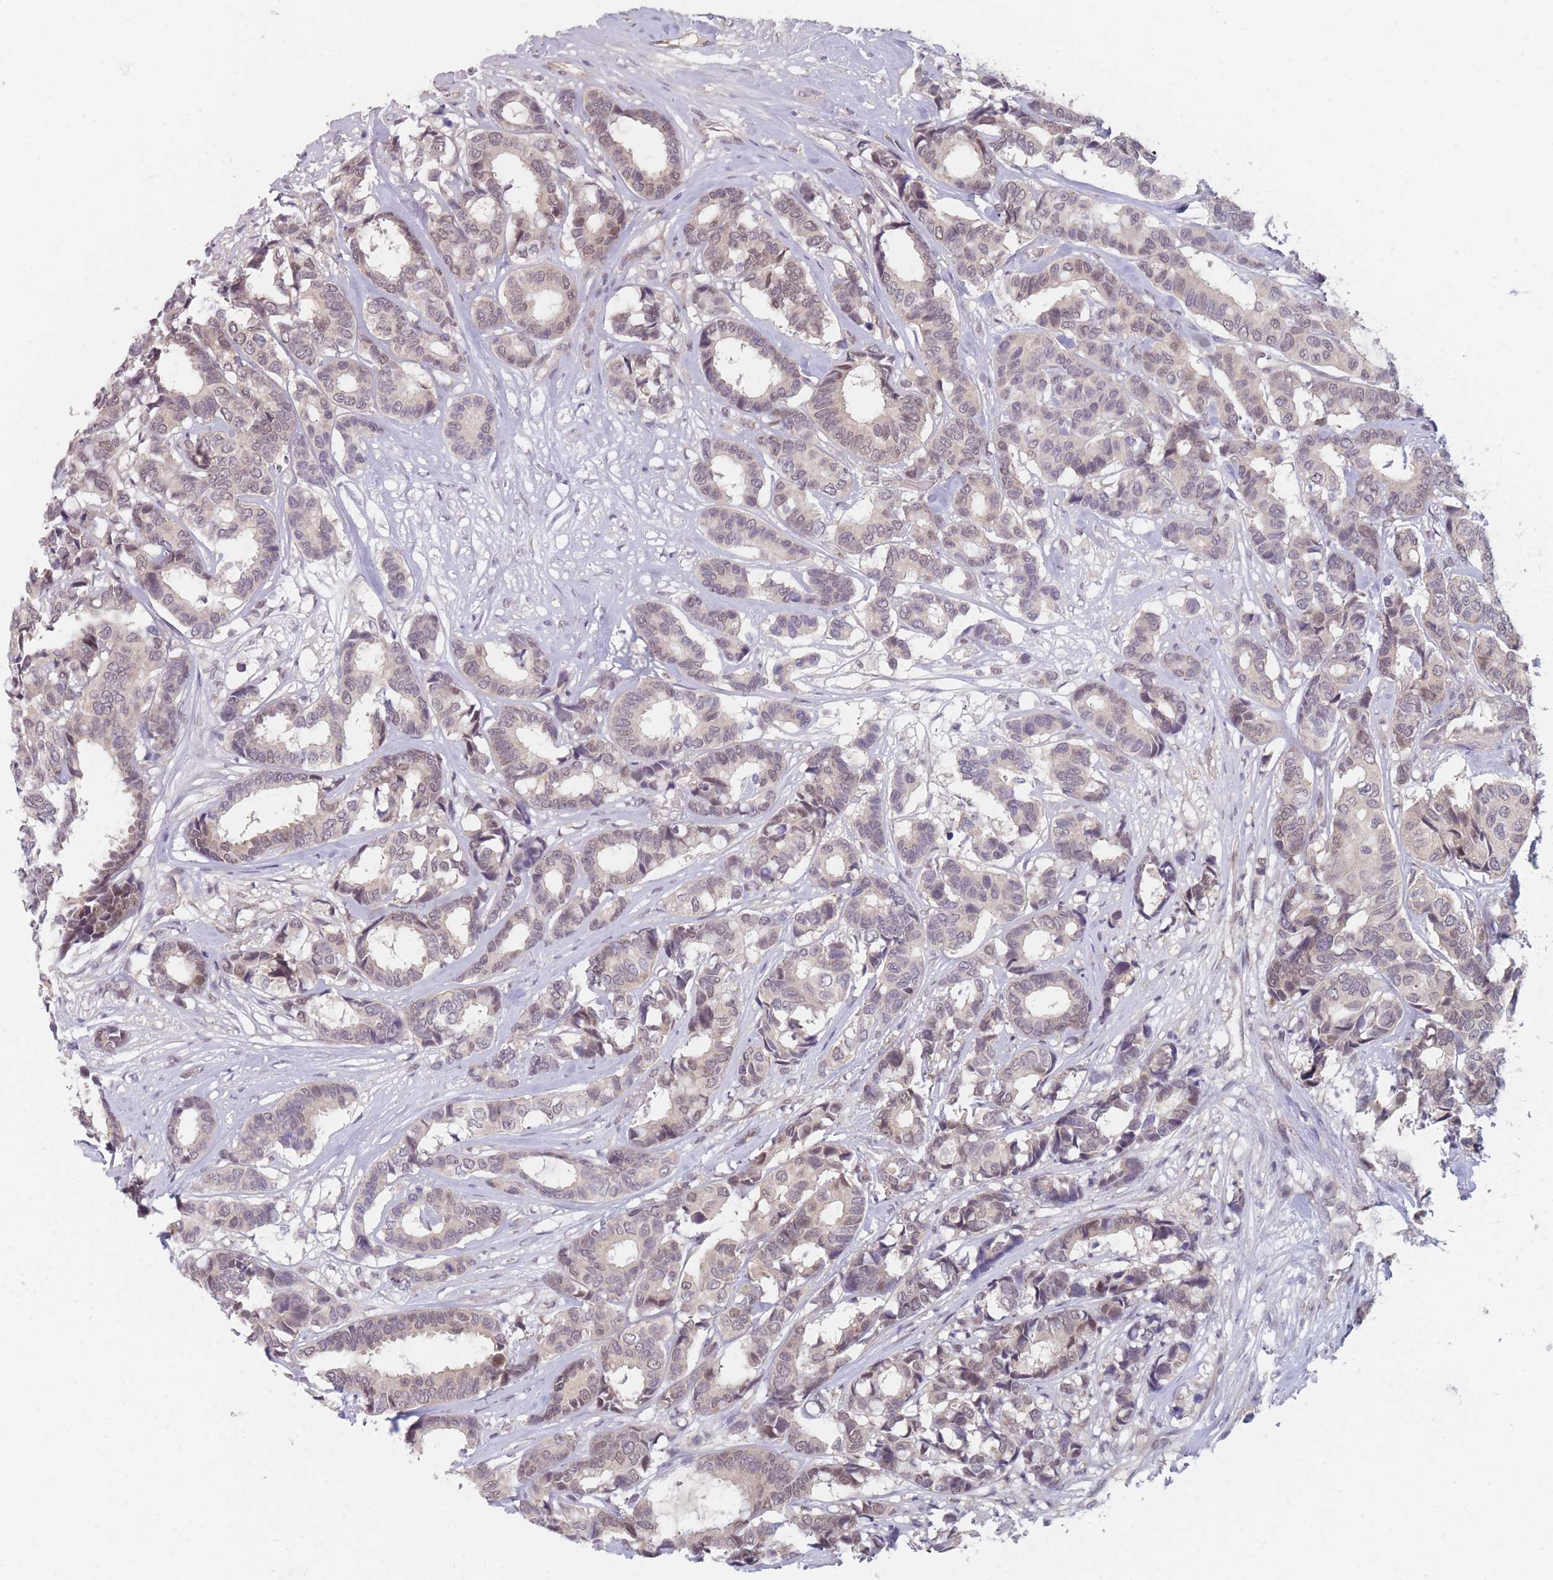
{"staining": {"intensity": "weak", "quantity": "<25%", "location": "nuclear"}, "tissue": "breast cancer", "cell_type": "Tumor cells", "image_type": "cancer", "snomed": [{"axis": "morphology", "description": "Duct carcinoma"}, {"axis": "topography", "description": "Breast"}], "caption": "Breast cancer stained for a protein using IHC shows no expression tumor cells.", "gene": "ANKRD10", "patient": {"sex": "female", "age": 87}}